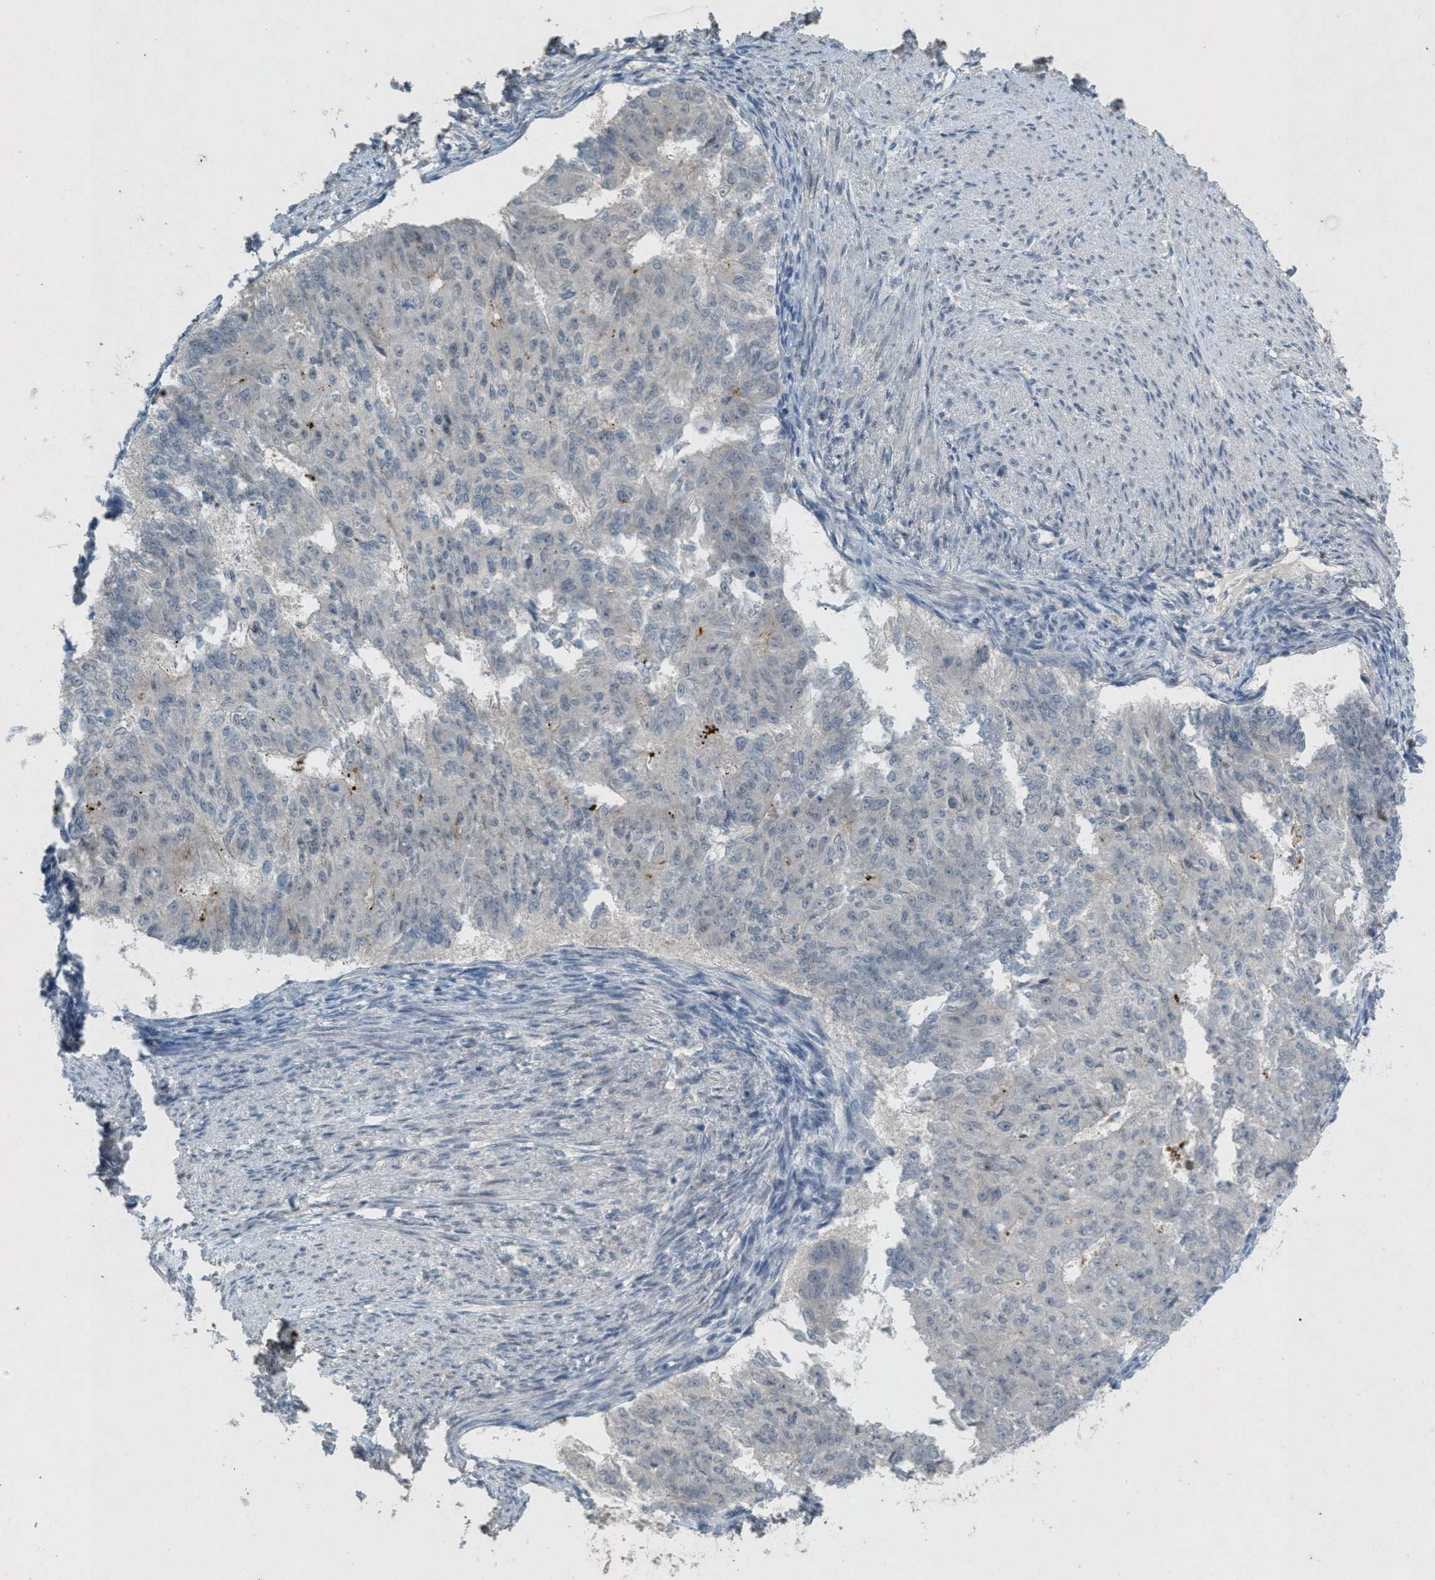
{"staining": {"intensity": "negative", "quantity": "none", "location": "none"}, "tissue": "endometrial cancer", "cell_type": "Tumor cells", "image_type": "cancer", "snomed": [{"axis": "morphology", "description": "Adenocarcinoma, NOS"}, {"axis": "topography", "description": "Endometrium"}], "caption": "Immunohistochemistry (IHC) photomicrograph of neoplastic tissue: human adenocarcinoma (endometrial) stained with DAB (3,3'-diaminobenzidine) exhibits no significant protein expression in tumor cells.", "gene": "ABHD6", "patient": {"sex": "female", "age": 32}}